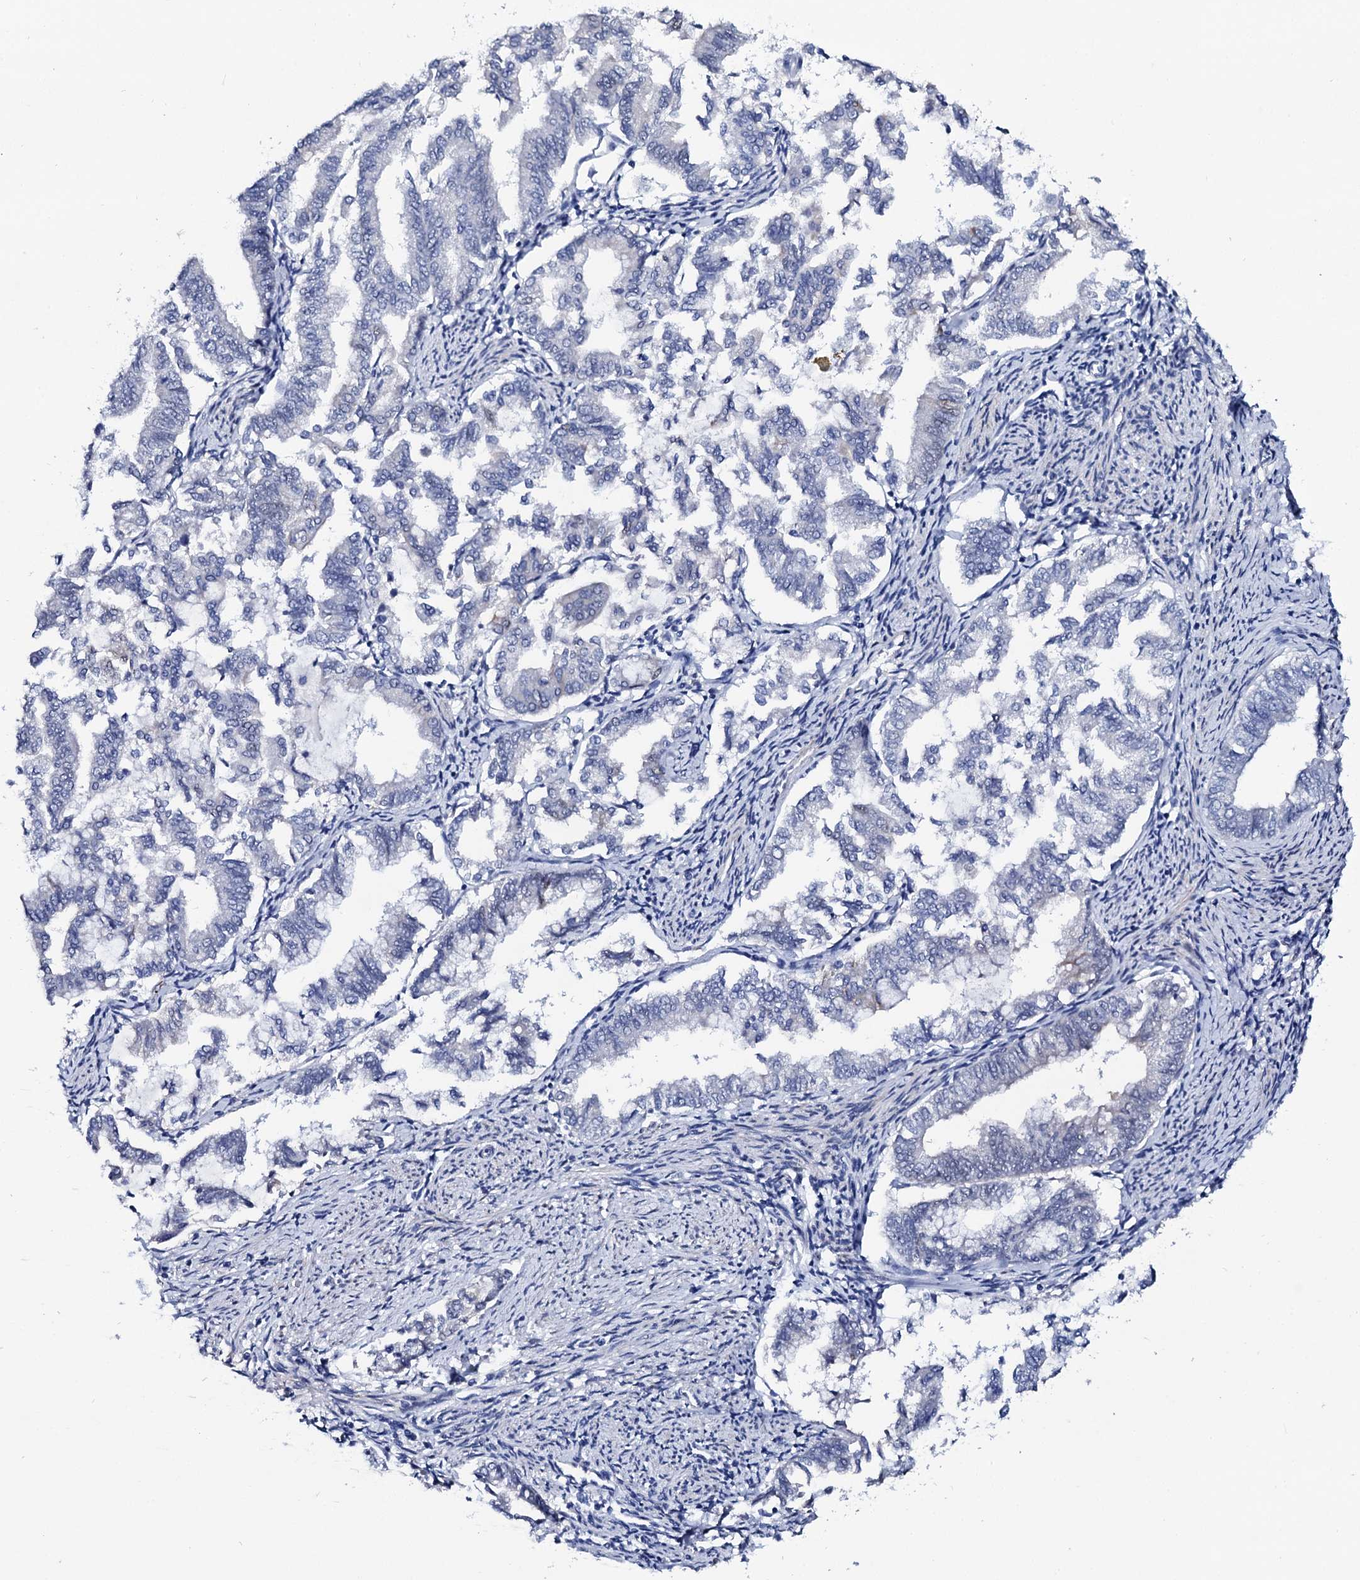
{"staining": {"intensity": "negative", "quantity": "none", "location": "none"}, "tissue": "endometrial cancer", "cell_type": "Tumor cells", "image_type": "cancer", "snomed": [{"axis": "morphology", "description": "Adenocarcinoma, NOS"}, {"axis": "topography", "description": "Endometrium"}], "caption": "The IHC histopathology image has no significant staining in tumor cells of endometrial cancer (adenocarcinoma) tissue.", "gene": "GYS2", "patient": {"sex": "female", "age": 79}}